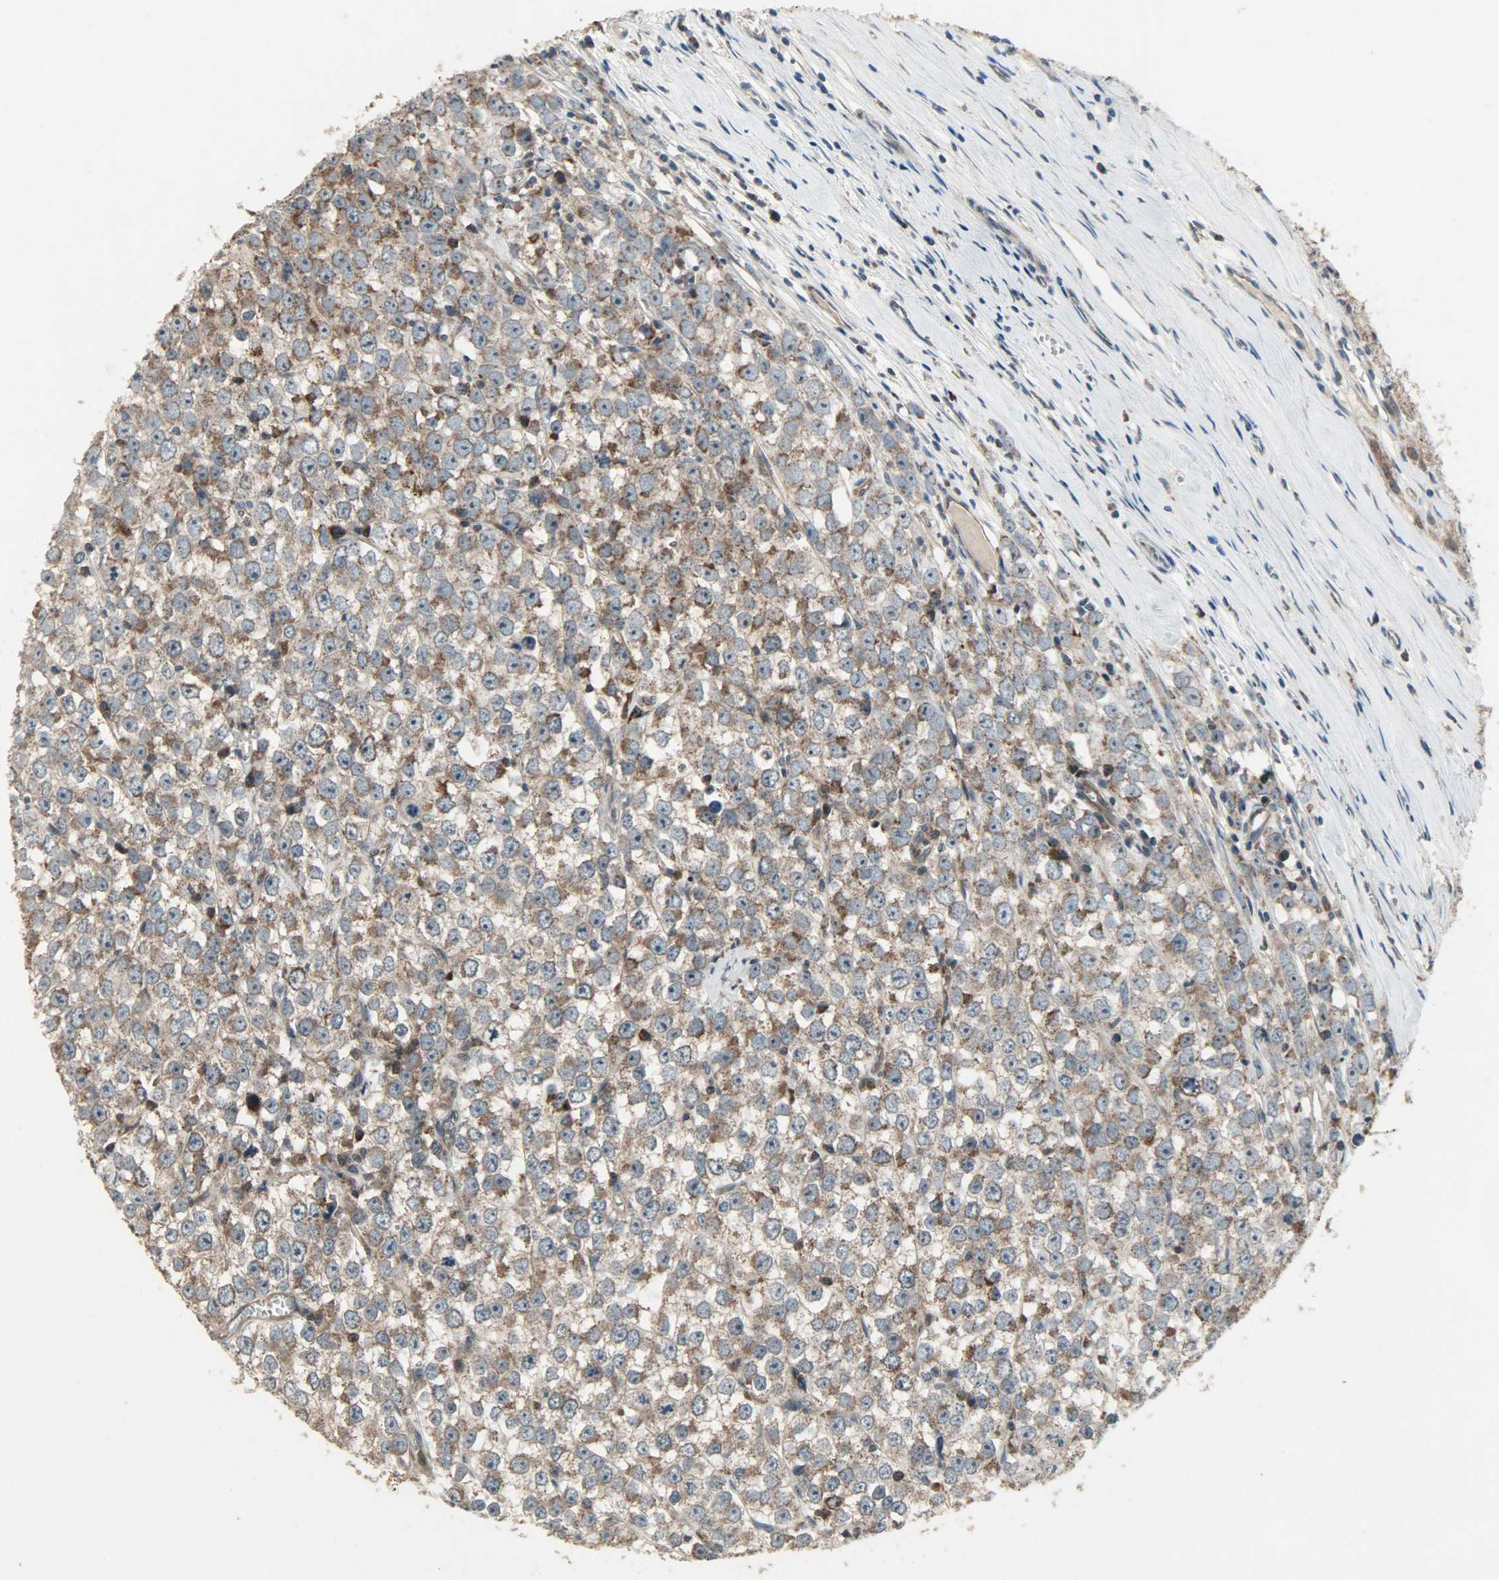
{"staining": {"intensity": "strong", "quantity": ">75%", "location": "cytoplasmic/membranous"}, "tissue": "testis cancer", "cell_type": "Tumor cells", "image_type": "cancer", "snomed": [{"axis": "morphology", "description": "Seminoma, NOS"}, {"axis": "morphology", "description": "Carcinoma, Embryonal, NOS"}, {"axis": "topography", "description": "Testis"}], "caption": "Testis cancer was stained to show a protein in brown. There is high levels of strong cytoplasmic/membranous positivity in approximately >75% of tumor cells. (DAB IHC with brightfield microscopy, high magnification).", "gene": "AMT", "patient": {"sex": "male", "age": 52}}